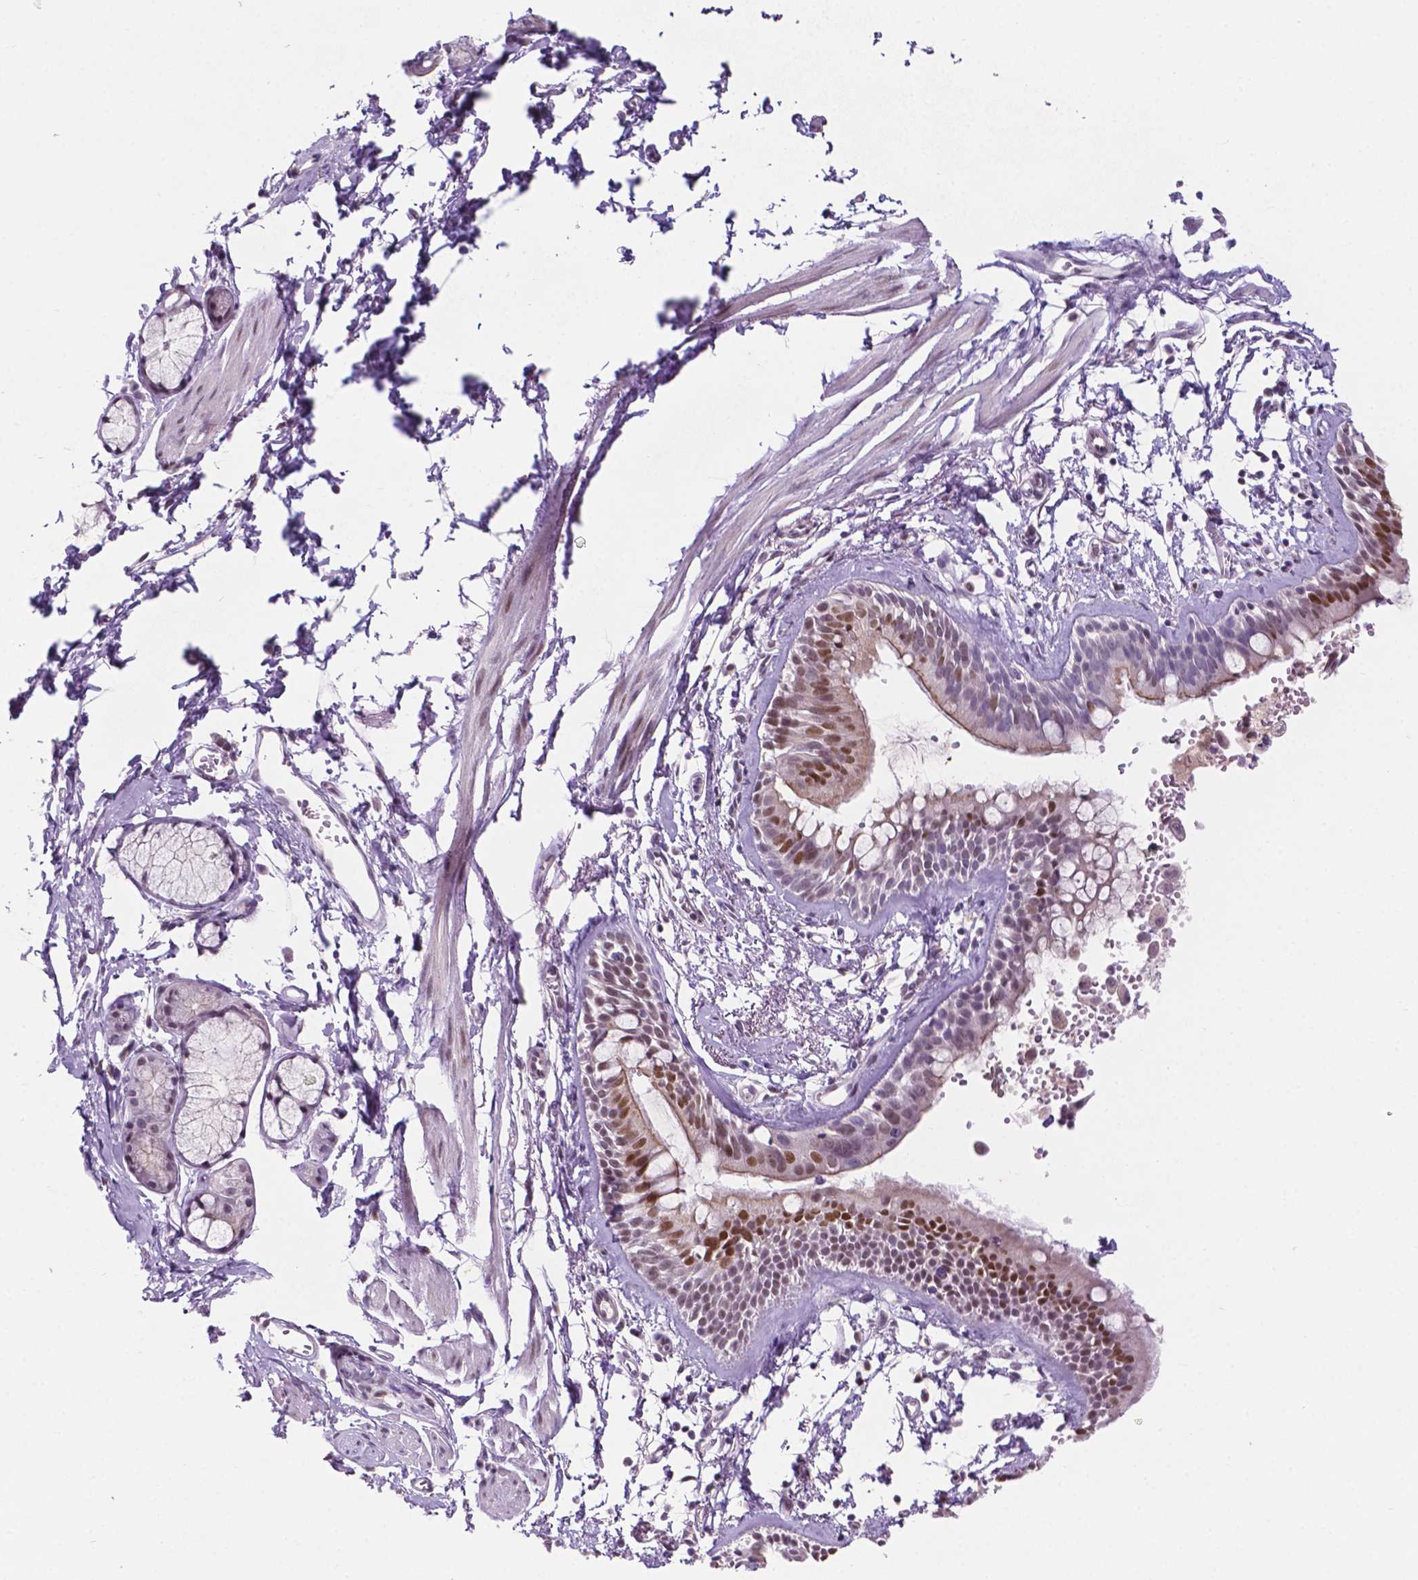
{"staining": {"intensity": "moderate", "quantity": "<25%", "location": "cytoplasmic/membranous,nuclear"}, "tissue": "bronchus", "cell_type": "Respiratory epithelial cells", "image_type": "normal", "snomed": [{"axis": "morphology", "description": "Normal tissue, NOS"}, {"axis": "topography", "description": "Cartilage tissue"}, {"axis": "topography", "description": "Bronchus"}], "caption": "DAB (3,3'-diaminobenzidine) immunohistochemical staining of normal bronchus shows moderate cytoplasmic/membranous,nuclear protein expression in approximately <25% of respiratory epithelial cells. (Brightfield microscopy of DAB IHC at high magnification).", "gene": "FAM50B", "patient": {"sex": "female", "age": 59}}